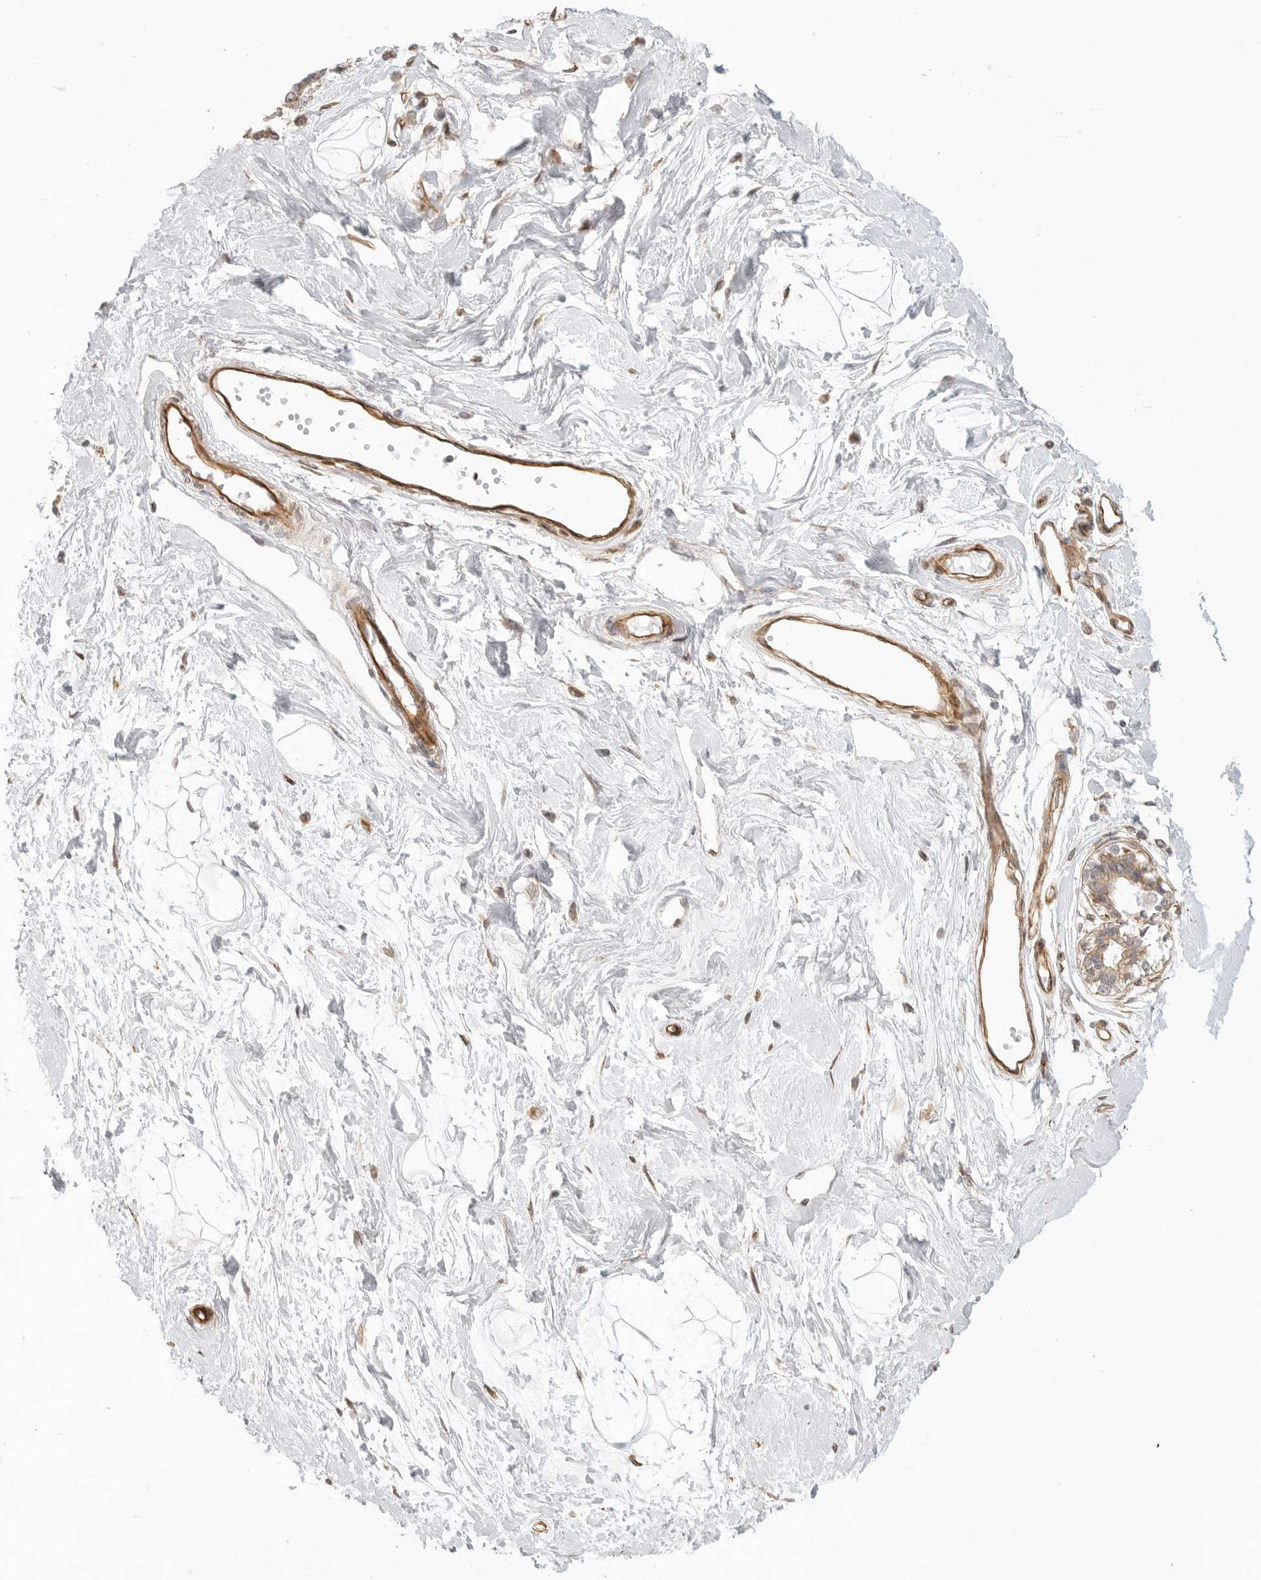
{"staining": {"intensity": "negative", "quantity": "none", "location": "none"}, "tissue": "breast", "cell_type": "Adipocytes", "image_type": "normal", "snomed": [{"axis": "morphology", "description": "Normal tissue, NOS"}, {"axis": "topography", "description": "Breast"}], "caption": "Human breast stained for a protein using immunohistochemistry displays no positivity in adipocytes.", "gene": "ATOH7", "patient": {"sex": "female", "age": 45}}